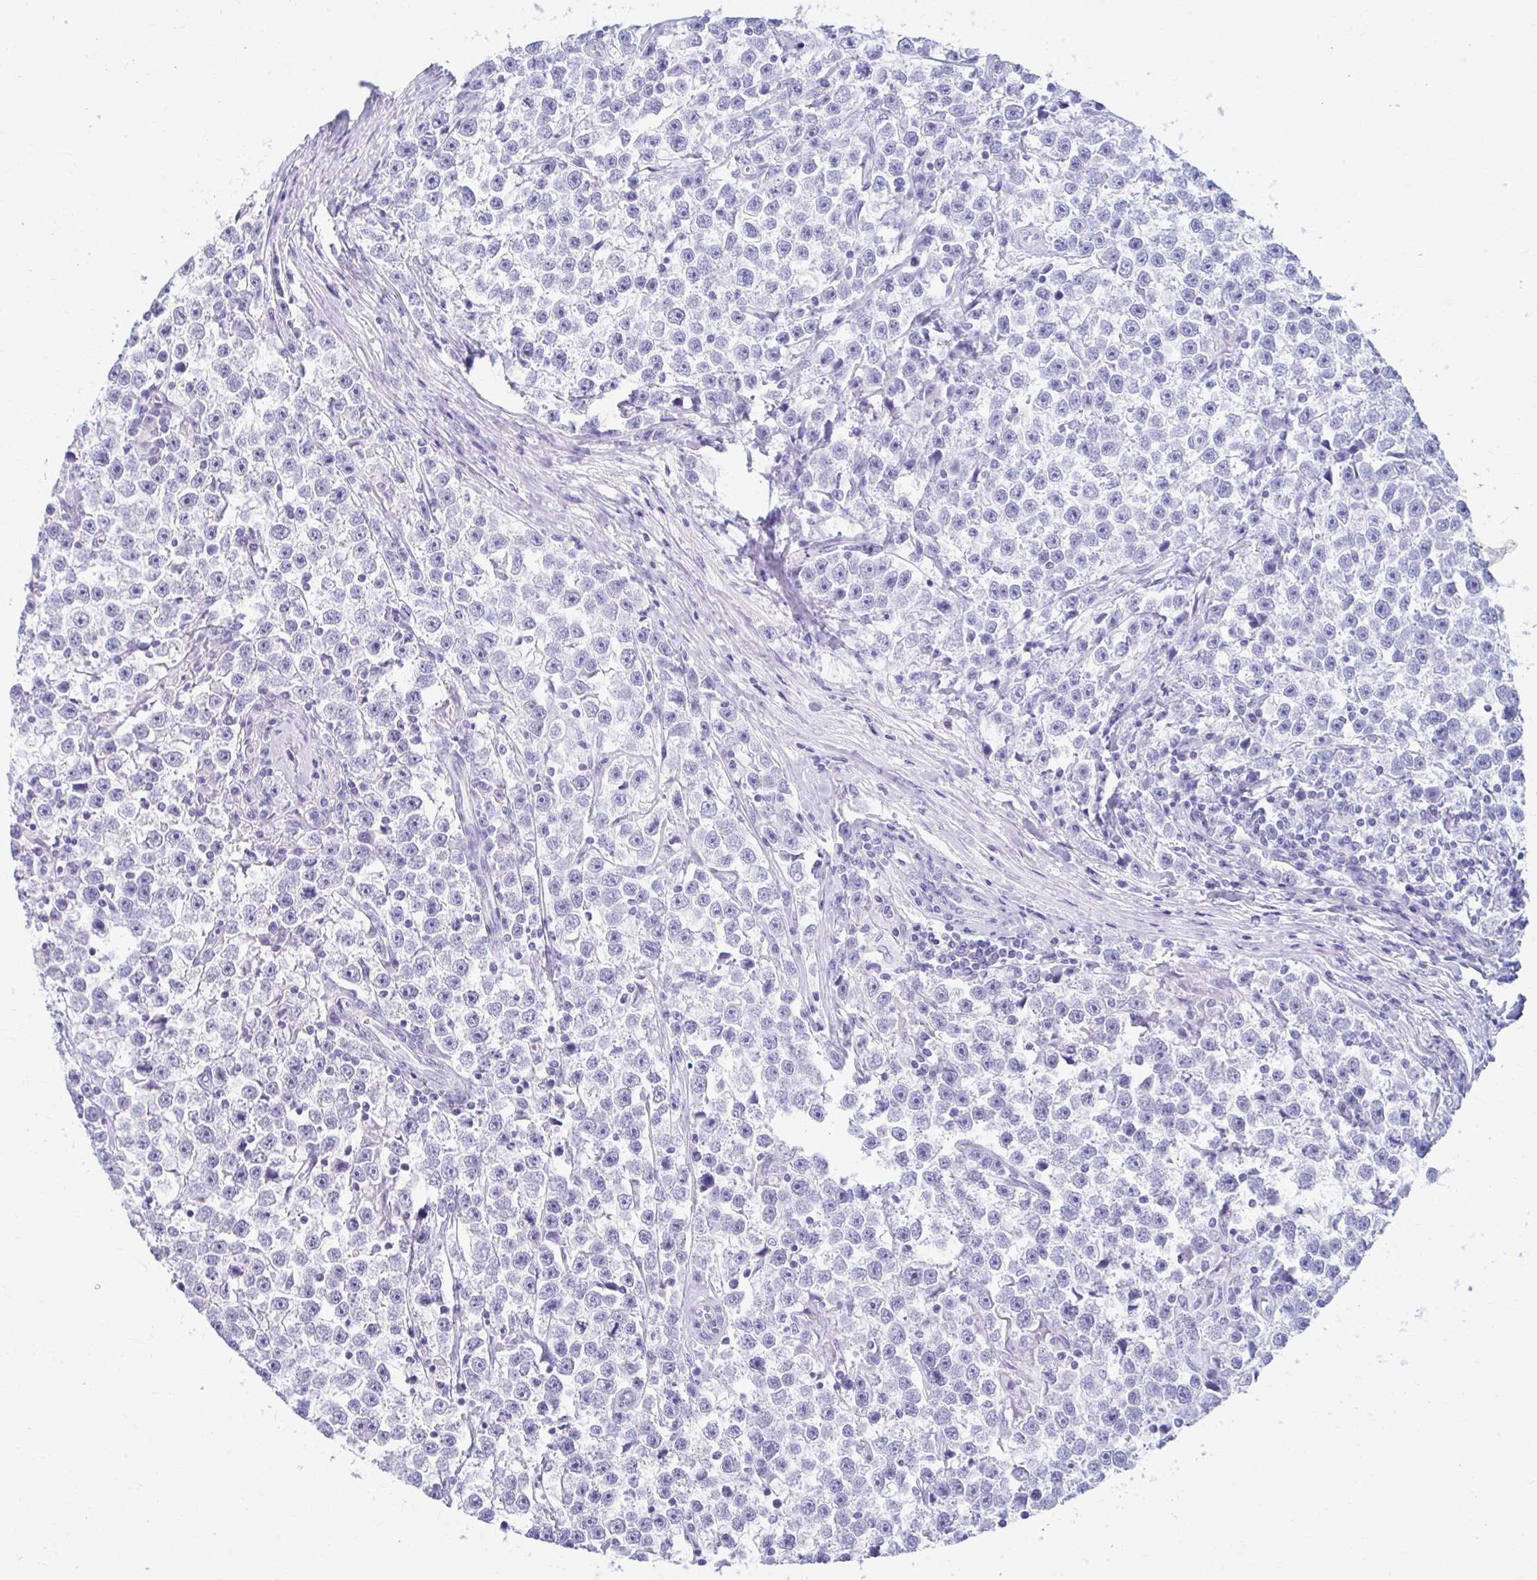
{"staining": {"intensity": "negative", "quantity": "none", "location": "none"}, "tissue": "testis cancer", "cell_type": "Tumor cells", "image_type": "cancer", "snomed": [{"axis": "morphology", "description": "Seminoma, NOS"}, {"axis": "topography", "description": "Testis"}], "caption": "There is no significant positivity in tumor cells of testis cancer (seminoma). (Brightfield microscopy of DAB immunohistochemistry at high magnification).", "gene": "RADIL", "patient": {"sex": "male", "age": 31}}